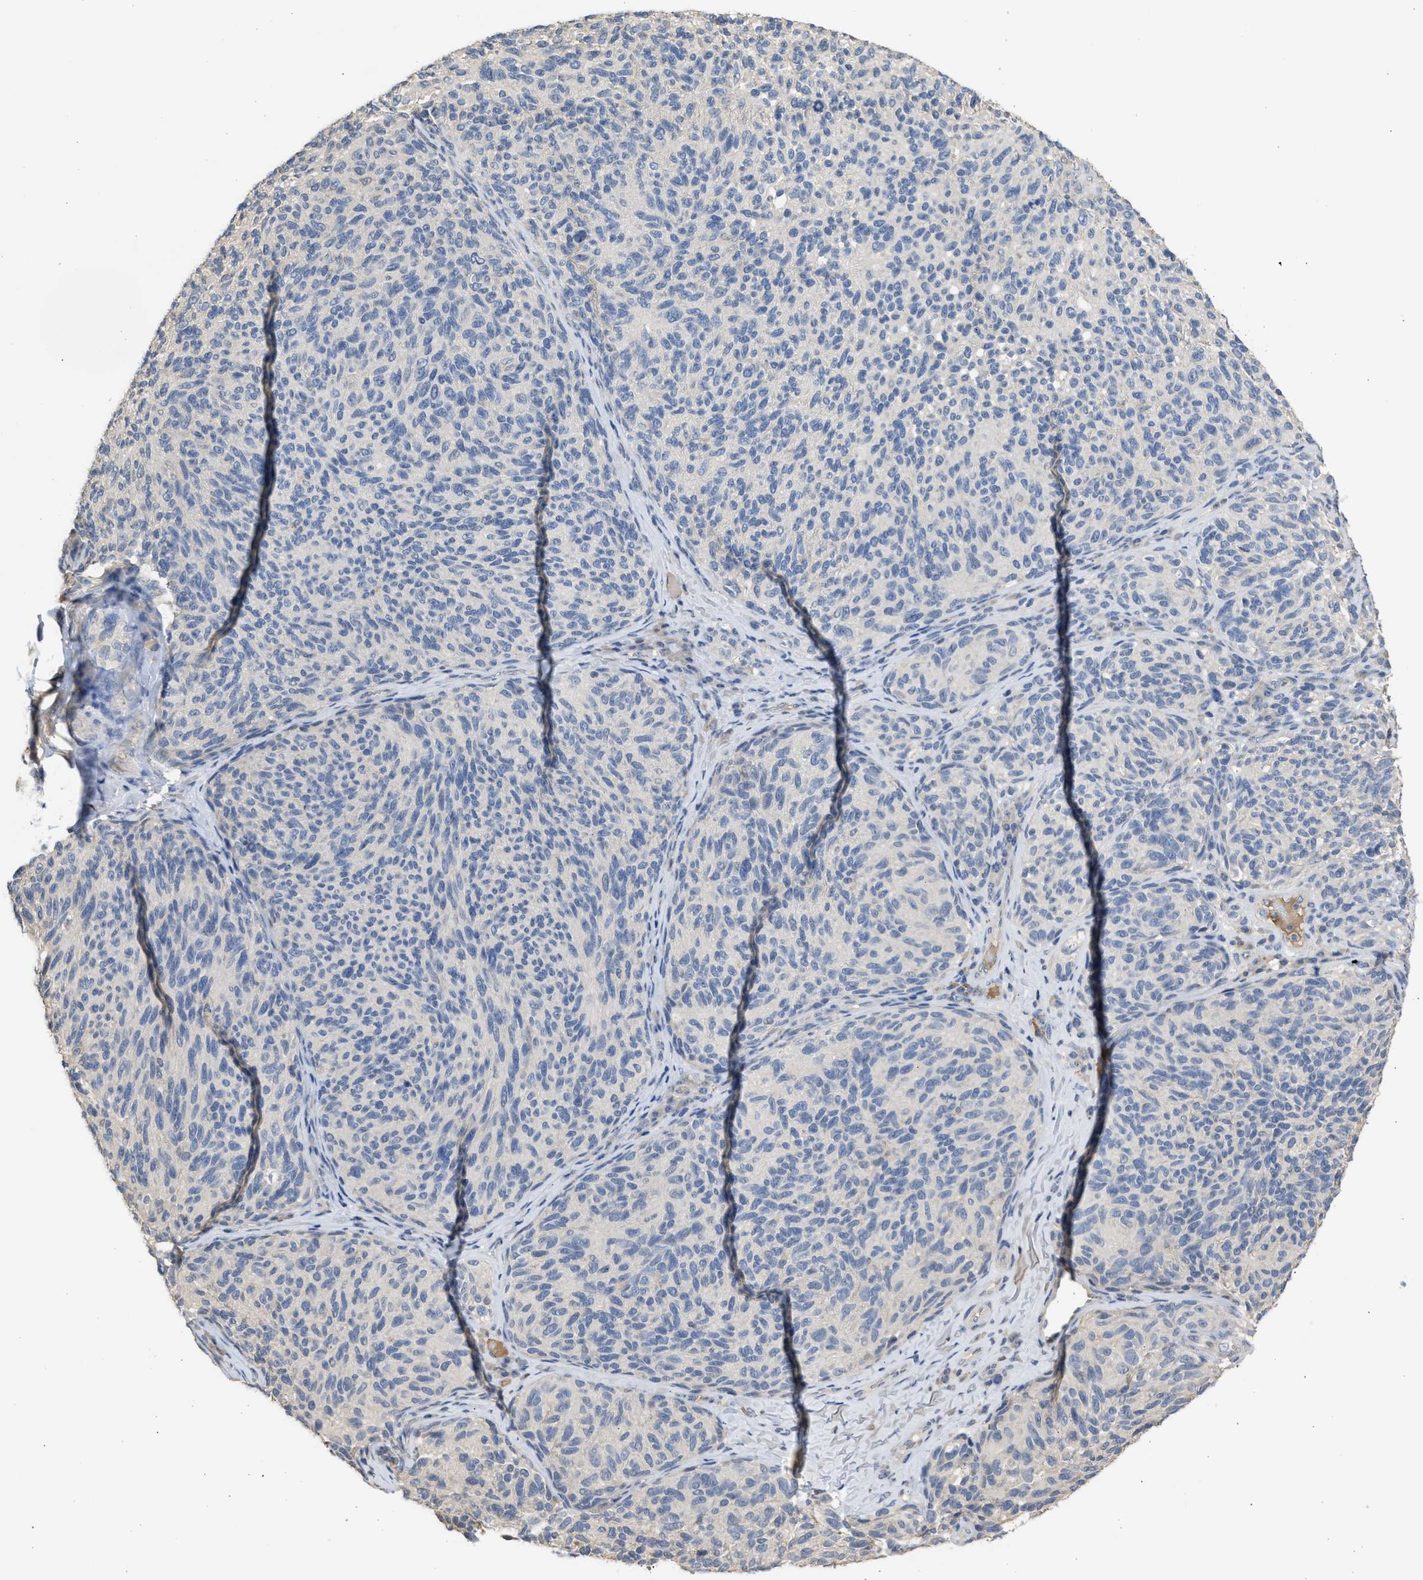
{"staining": {"intensity": "negative", "quantity": "none", "location": "none"}, "tissue": "melanoma", "cell_type": "Tumor cells", "image_type": "cancer", "snomed": [{"axis": "morphology", "description": "Malignant melanoma, NOS"}, {"axis": "topography", "description": "Skin"}], "caption": "Immunohistochemistry micrograph of malignant melanoma stained for a protein (brown), which demonstrates no staining in tumor cells. (Immunohistochemistry (ihc), brightfield microscopy, high magnification).", "gene": "SULT2A1", "patient": {"sex": "female", "age": 73}}